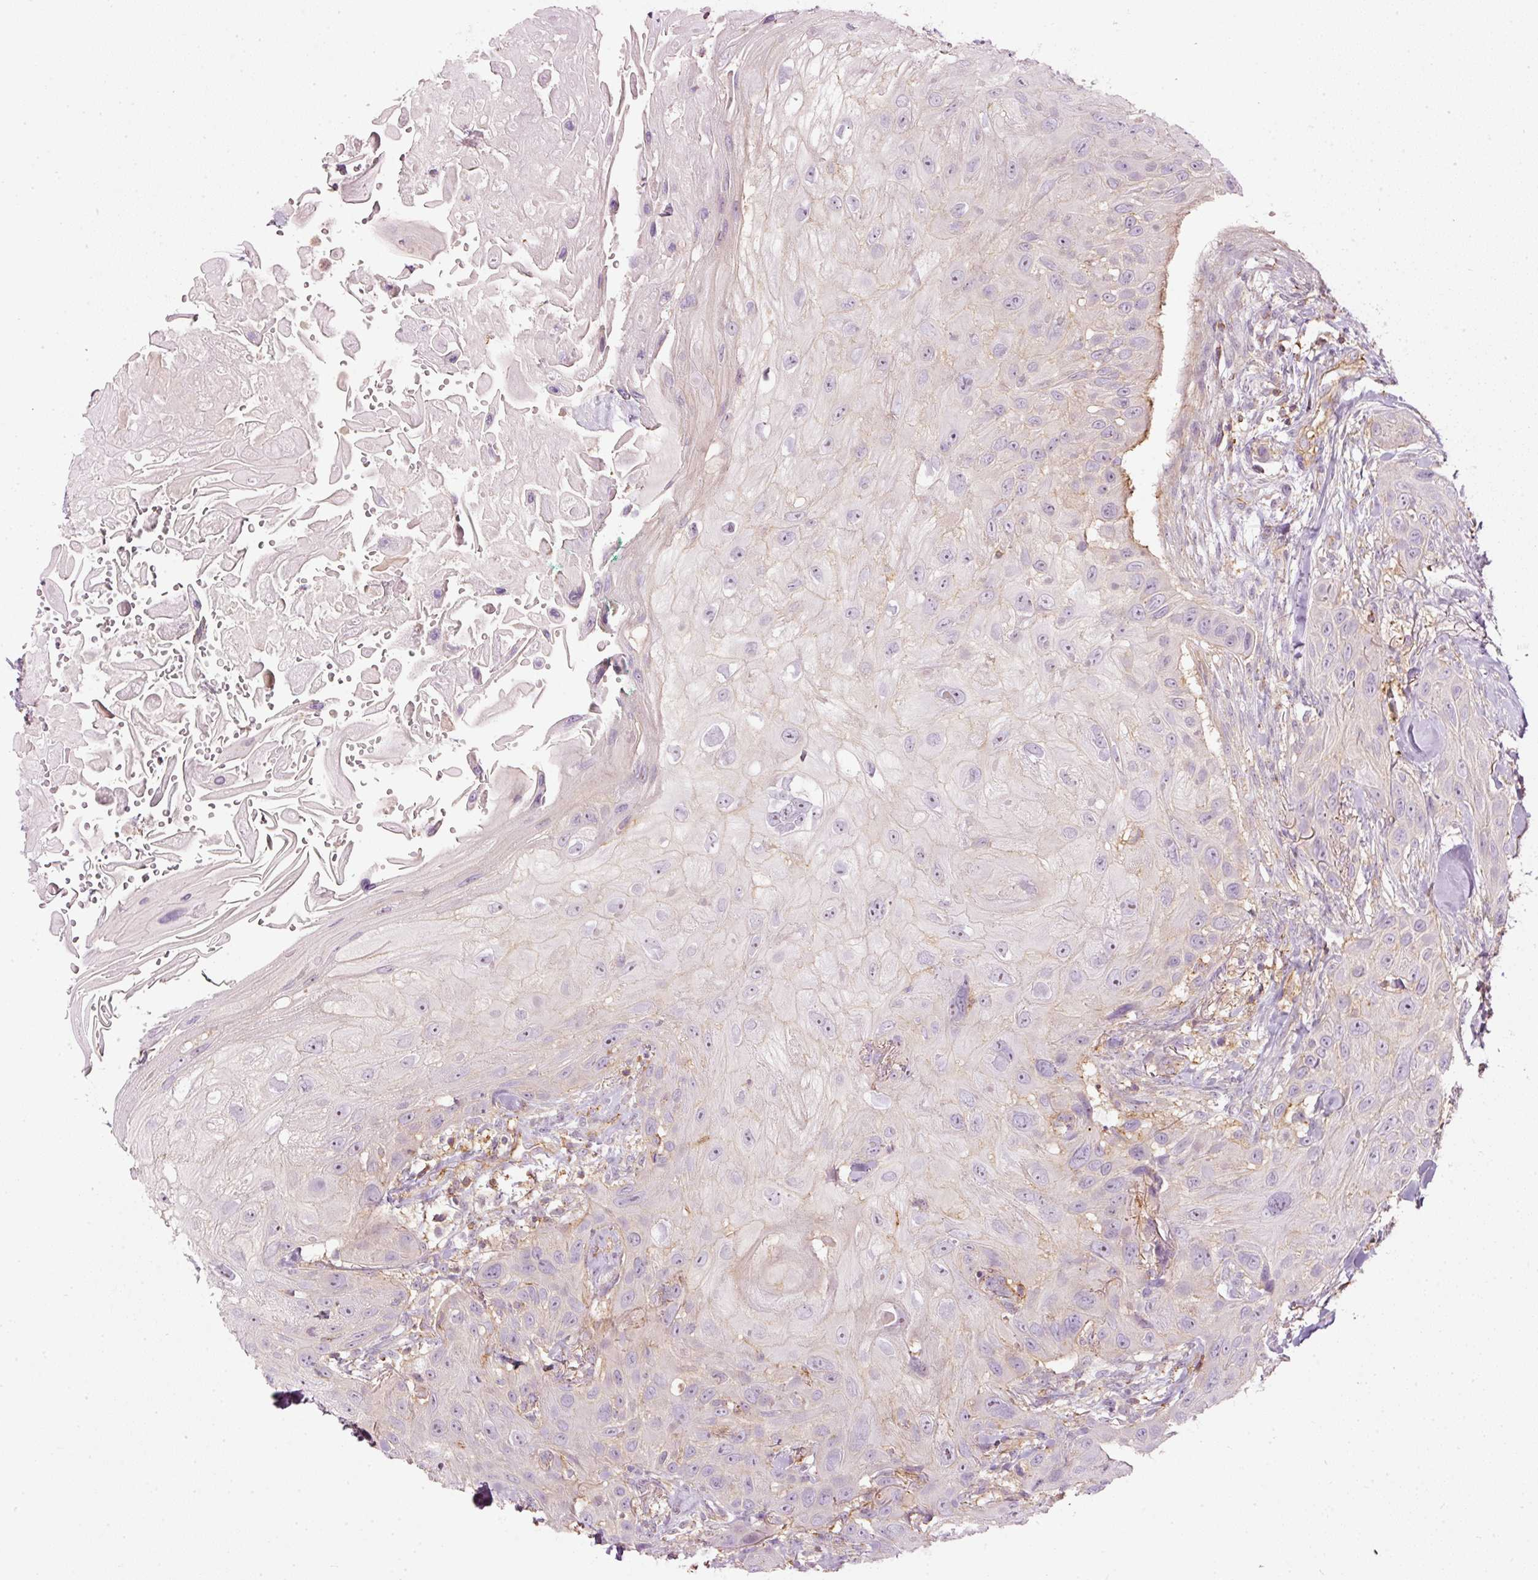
{"staining": {"intensity": "negative", "quantity": "none", "location": "none"}, "tissue": "head and neck cancer", "cell_type": "Tumor cells", "image_type": "cancer", "snomed": [{"axis": "morphology", "description": "Squamous cell carcinoma, NOS"}, {"axis": "topography", "description": "Head-Neck"}], "caption": "Tumor cells show no significant staining in squamous cell carcinoma (head and neck).", "gene": "SIPA1", "patient": {"sex": "male", "age": 81}}